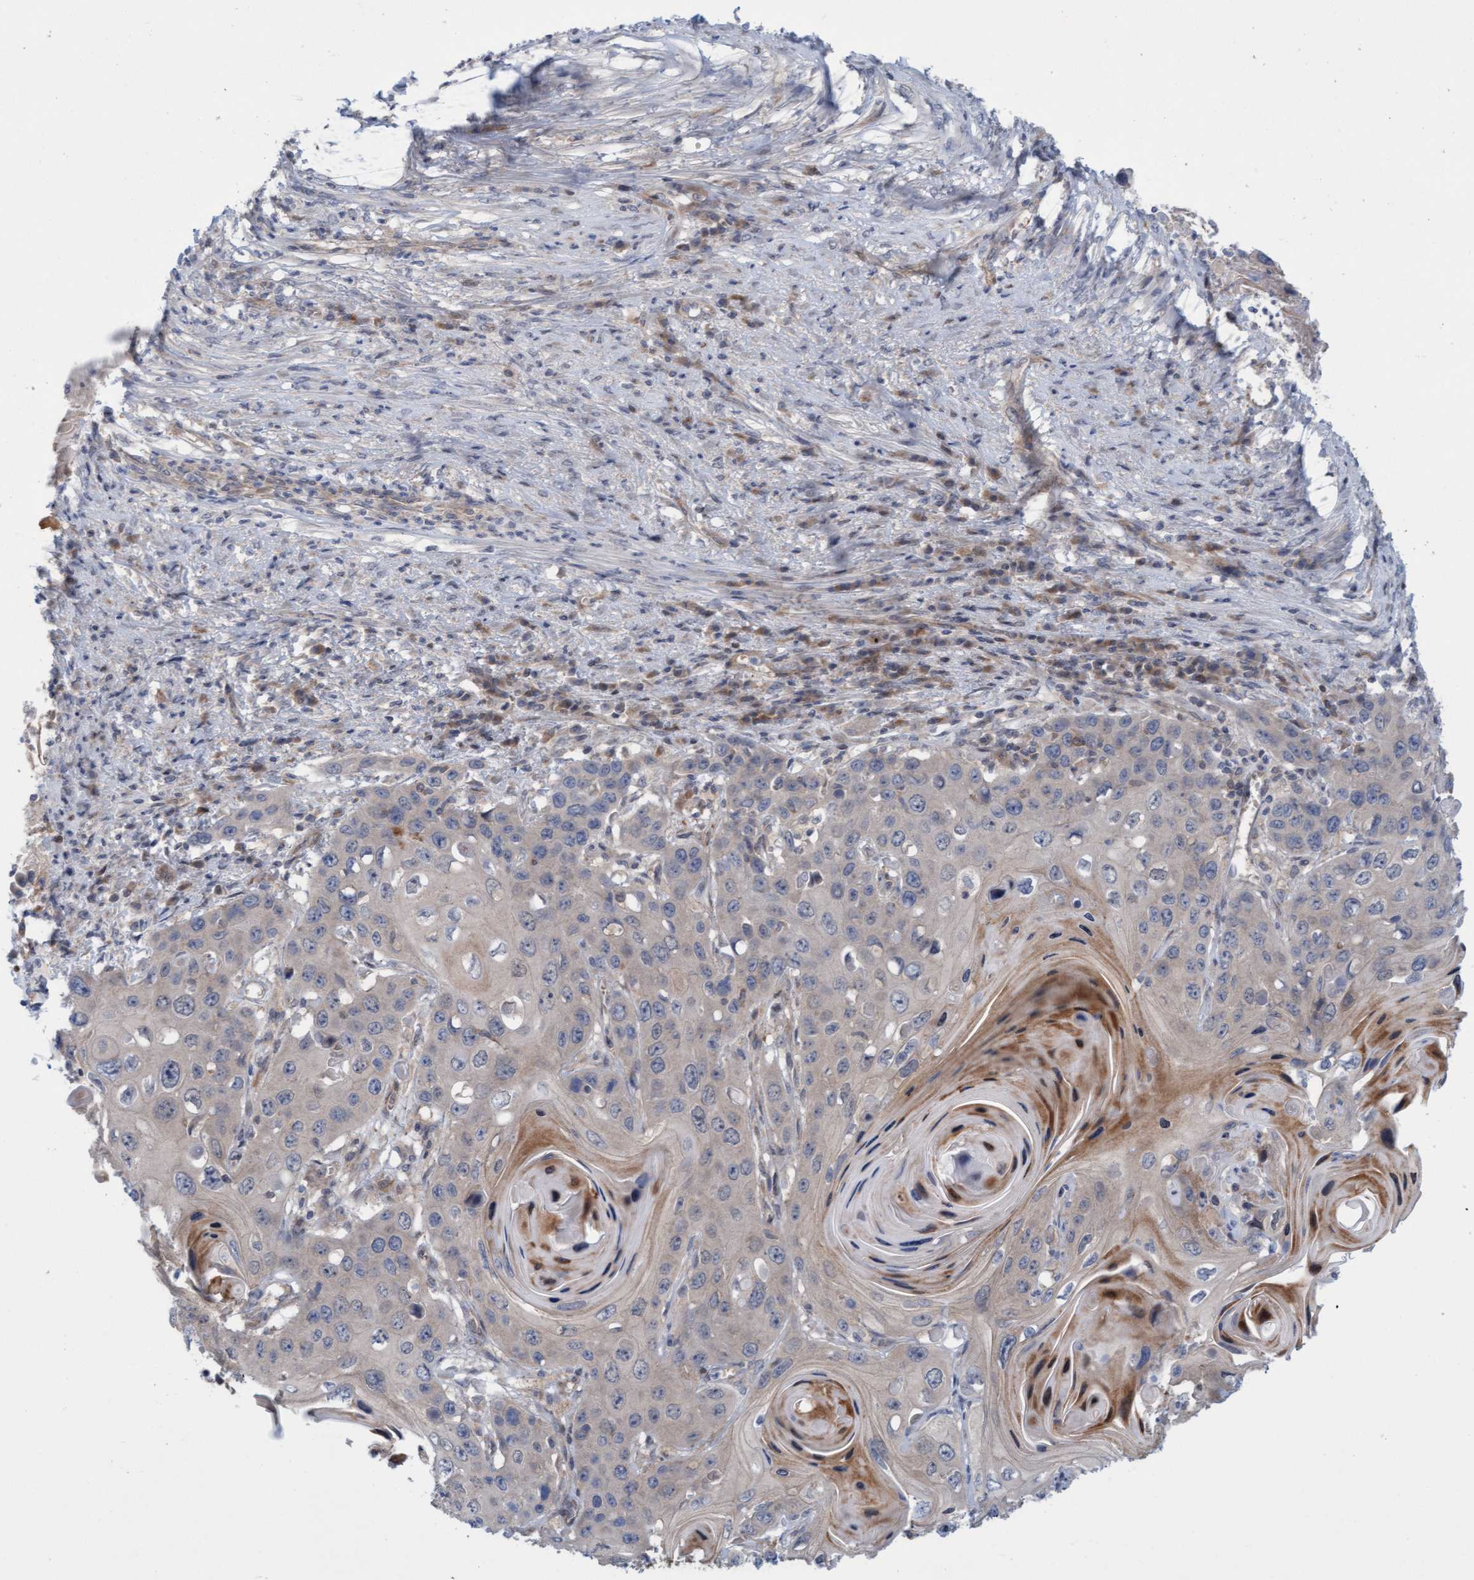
{"staining": {"intensity": "weak", "quantity": "<25%", "location": "cytoplasmic/membranous"}, "tissue": "skin cancer", "cell_type": "Tumor cells", "image_type": "cancer", "snomed": [{"axis": "morphology", "description": "Squamous cell carcinoma, NOS"}, {"axis": "topography", "description": "Skin"}], "caption": "Protein analysis of squamous cell carcinoma (skin) reveals no significant staining in tumor cells.", "gene": "KLHL25", "patient": {"sex": "male", "age": 55}}